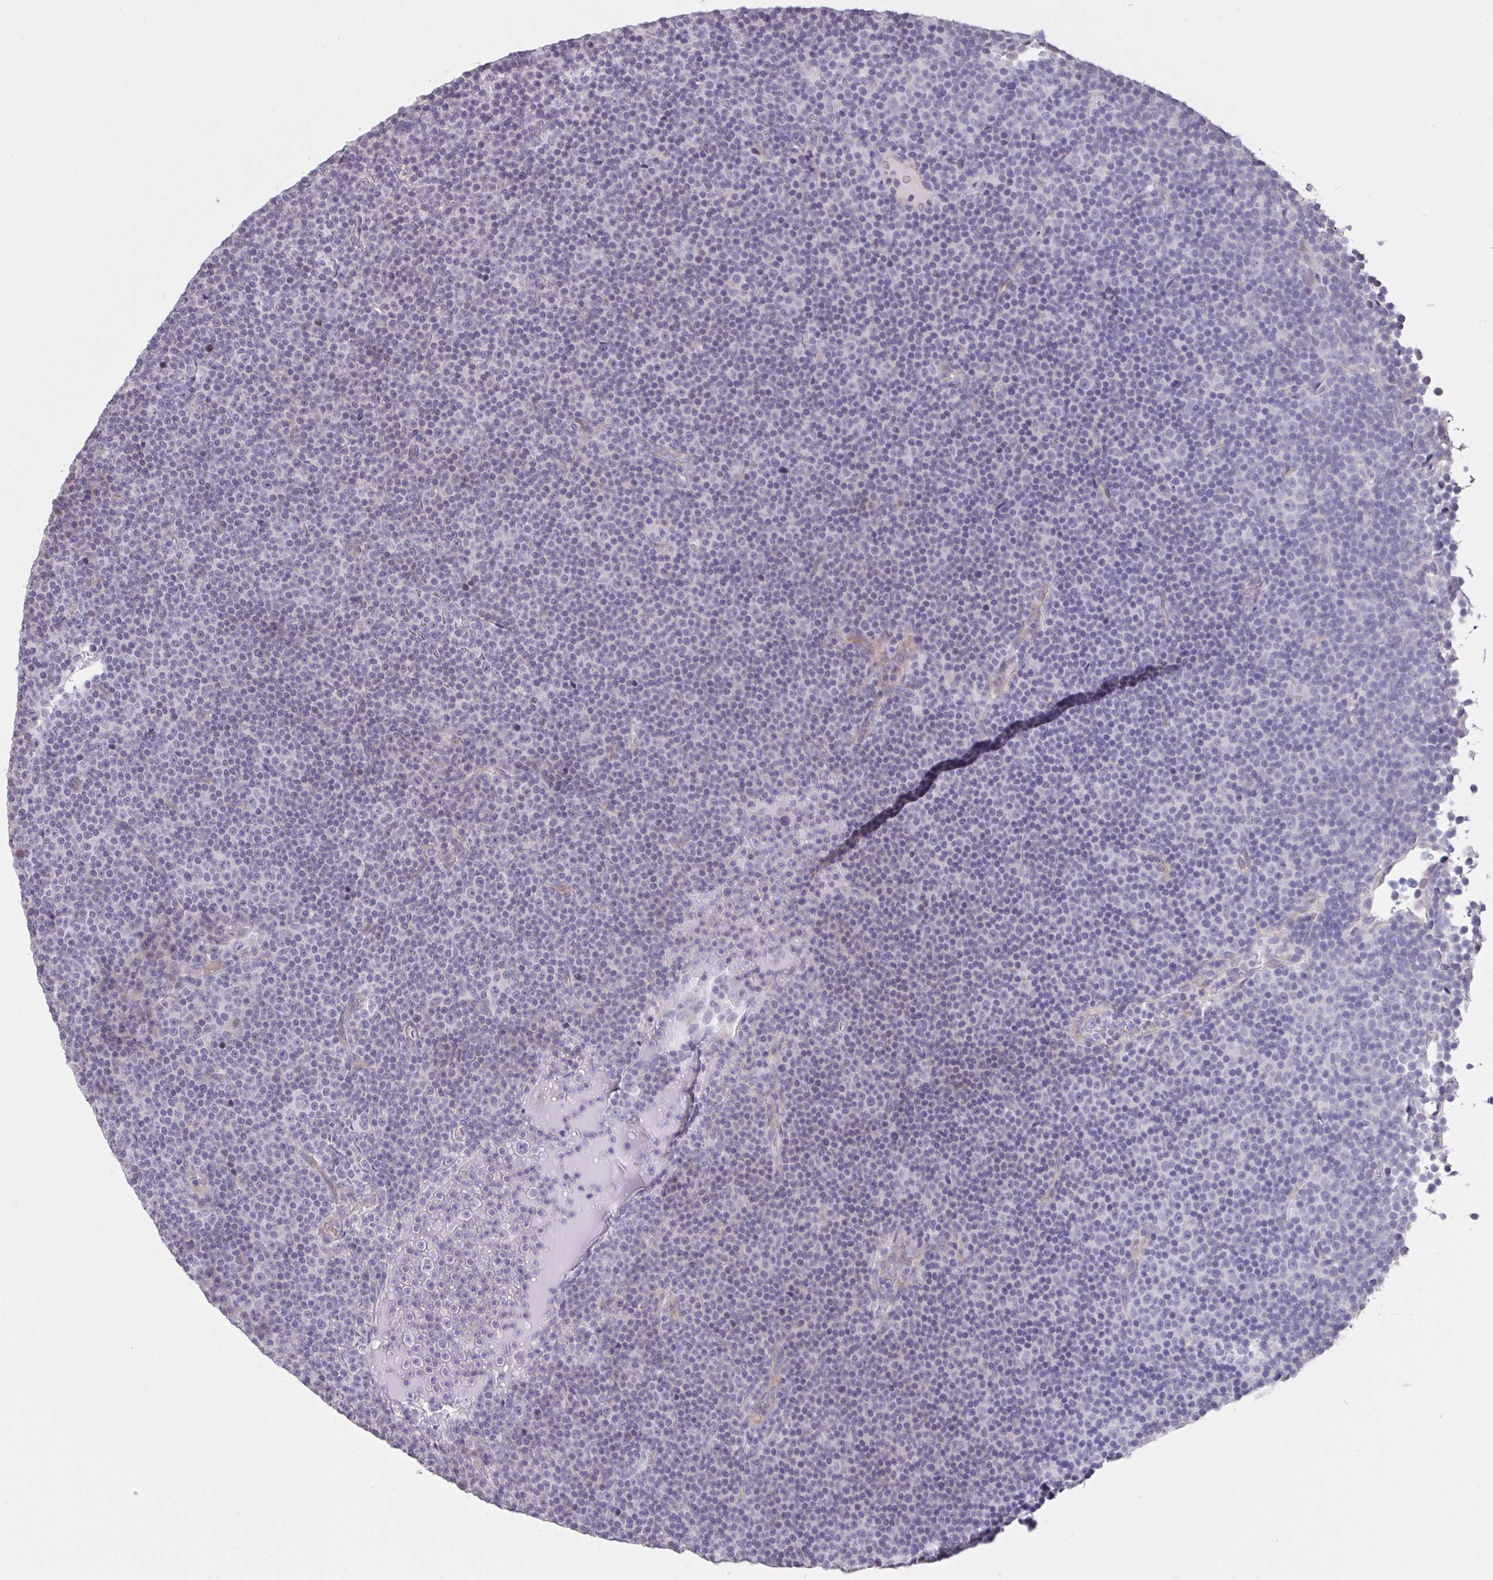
{"staining": {"intensity": "negative", "quantity": "none", "location": "none"}, "tissue": "lymphoma", "cell_type": "Tumor cells", "image_type": "cancer", "snomed": [{"axis": "morphology", "description": "Malignant lymphoma, non-Hodgkin's type, Low grade"}, {"axis": "topography", "description": "Lymph node"}], "caption": "Immunohistochemistry histopathology image of neoplastic tissue: human malignant lymphoma, non-Hodgkin's type (low-grade) stained with DAB (3,3'-diaminobenzidine) displays no significant protein staining in tumor cells.", "gene": "MRGPRX2", "patient": {"sex": "female", "age": 67}}